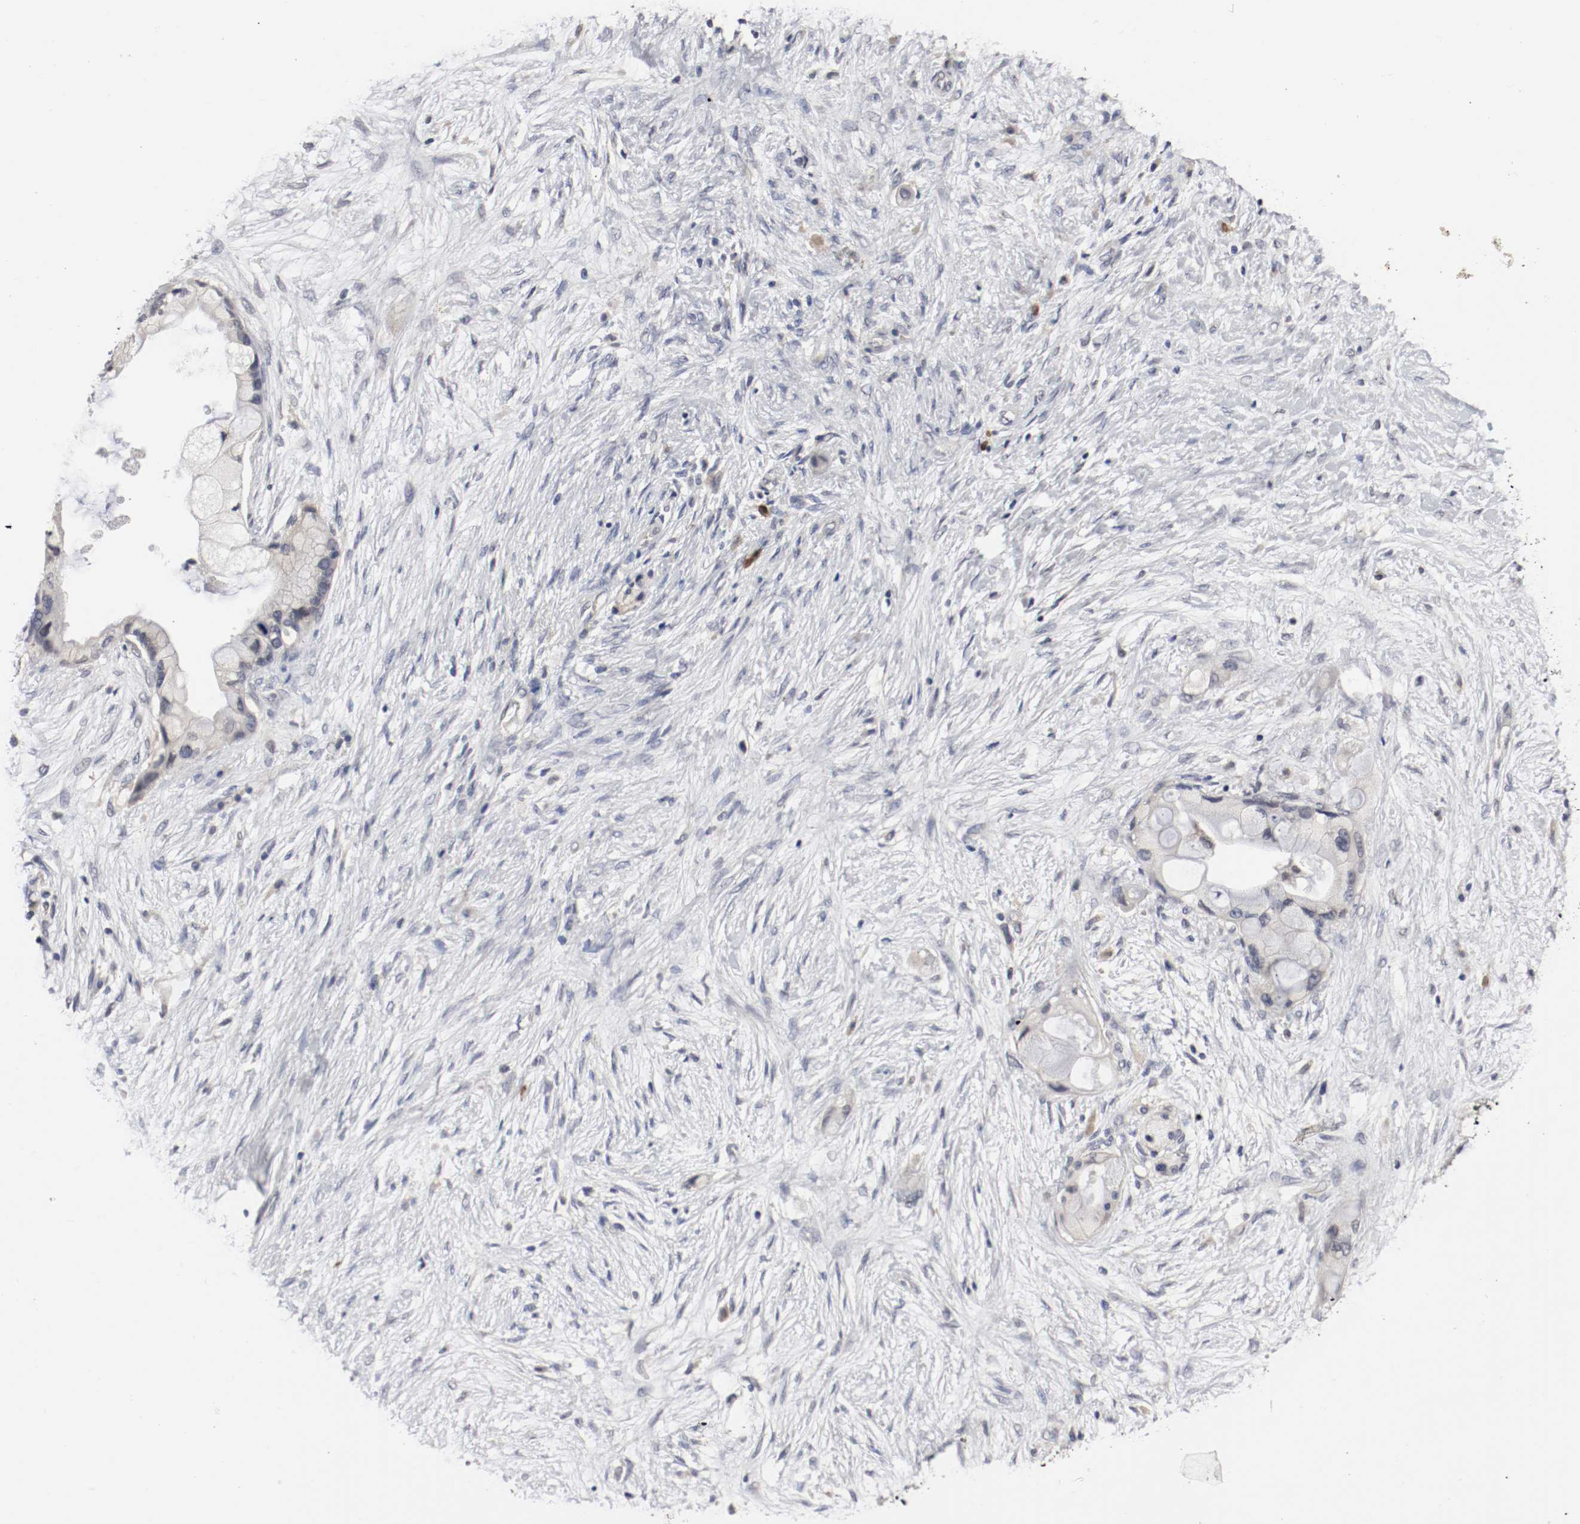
{"staining": {"intensity": "negative", "quantity": "none", "location": "none"}, "tissue": "pancreatic cancer", "cell_type": "Tumor cells", "image_type": "cancer", "snomed": [{"axis": "morphology", "description": "Adenocarcinoma, NOS"}, {"axis": "topography", "description": "Pancreas"}], "caption": "Adenocarcinoma (pancreatic) was stained to show a protein in brown. There is no significant expression in tumor cells. (Stains: DAB IHC with hematoxylin counter stain, Microscopy: brightfield microscopy at high magnification).", "gene": "CEBPE", "patient": {"sex": "female", "age": 59}}